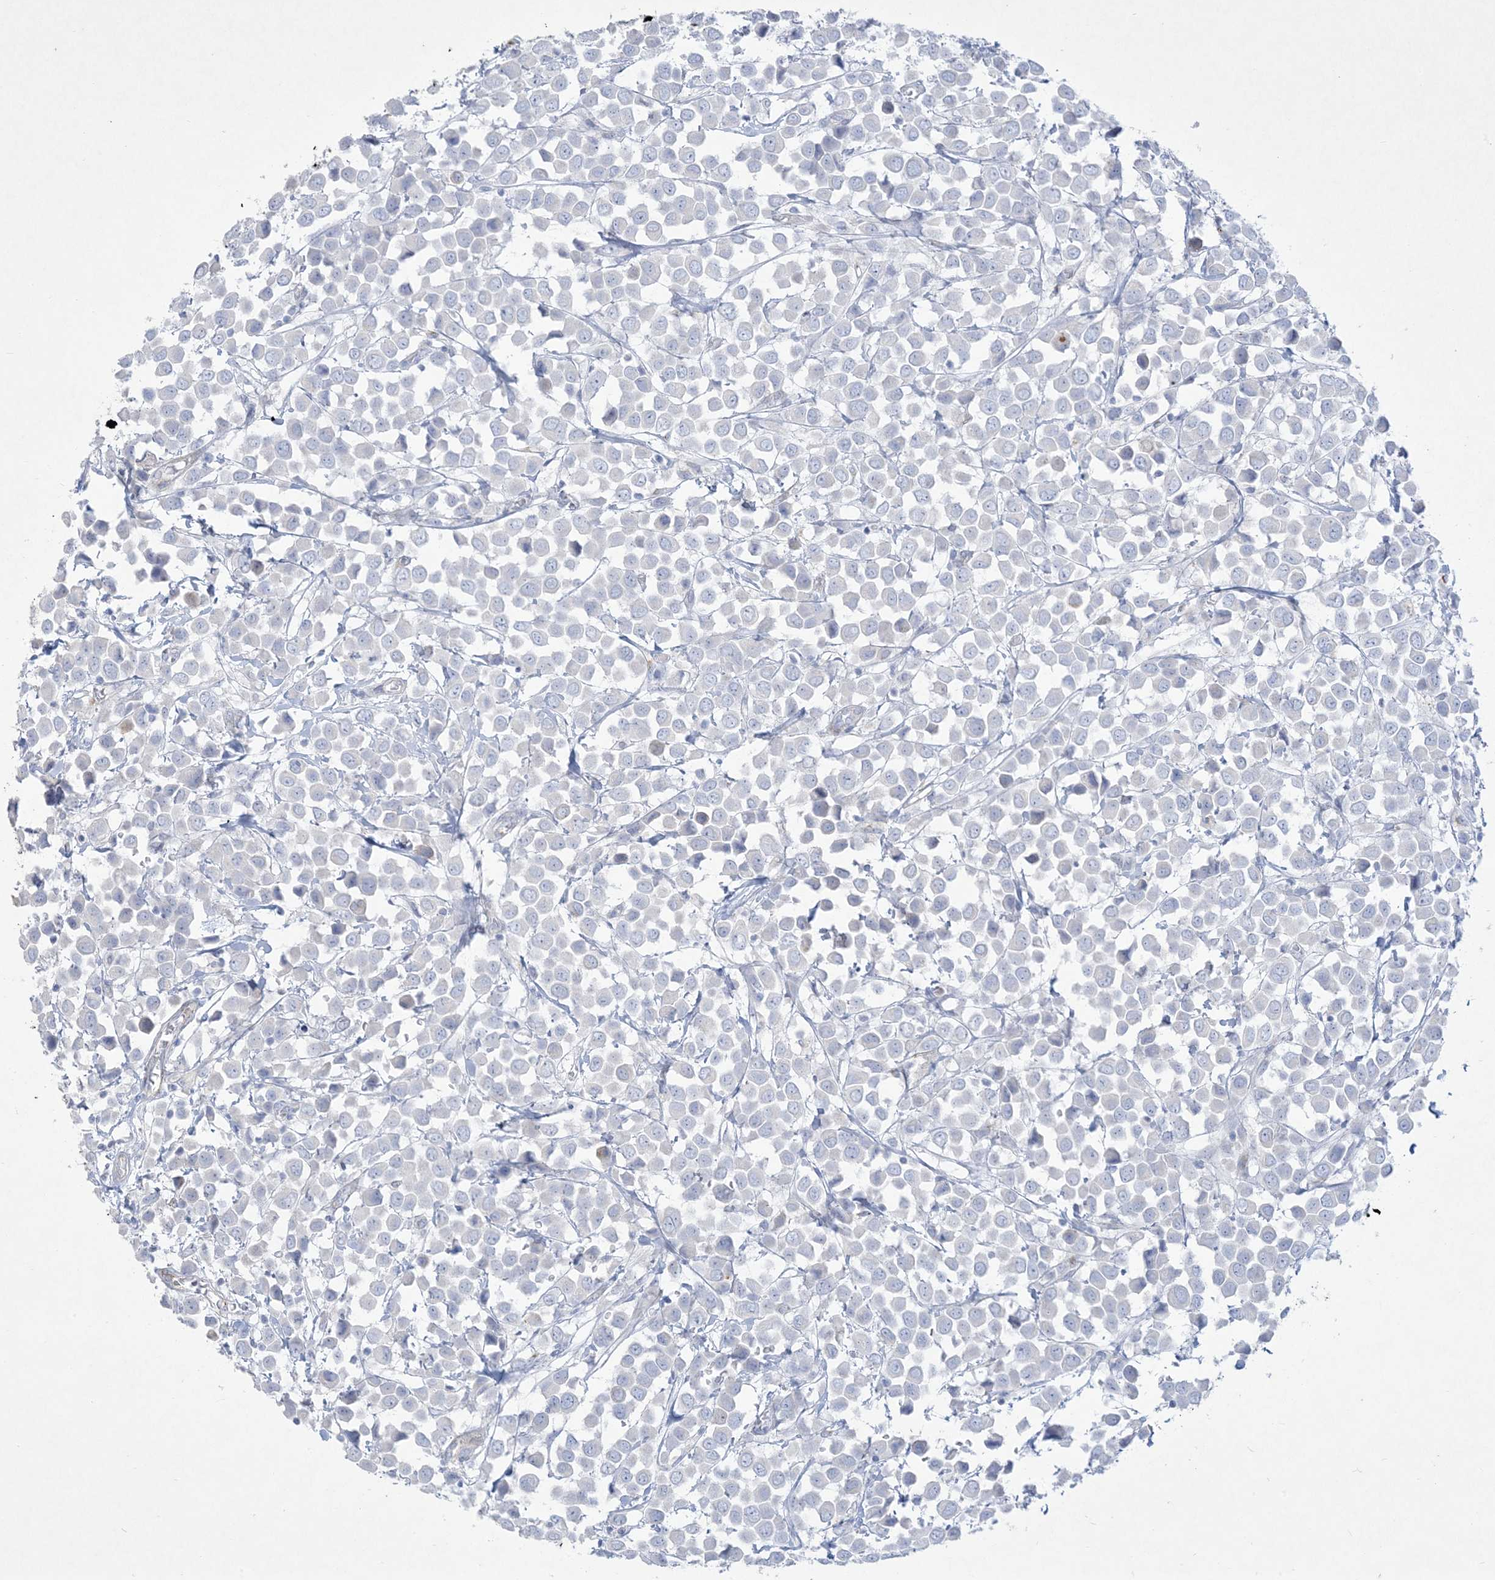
{"staining": {"intensity": "negative", "quantity": "none", "location": "none"}, "tissue": "breast cancer", "cell_type": "Tumor cells", "image_type": "cancer", "snomed": [{"axis": "morphology", "description": "Duct carcinoma"}, {"axis": "topography", "description": "Breast"}], "caption": "Immunohistochemical staining of breast infiltrating ductal carcinoma displays no significant positivity in tumor cells.", "gene": "B3GNT7", "patient": {"sex": "female", "age": 61}}